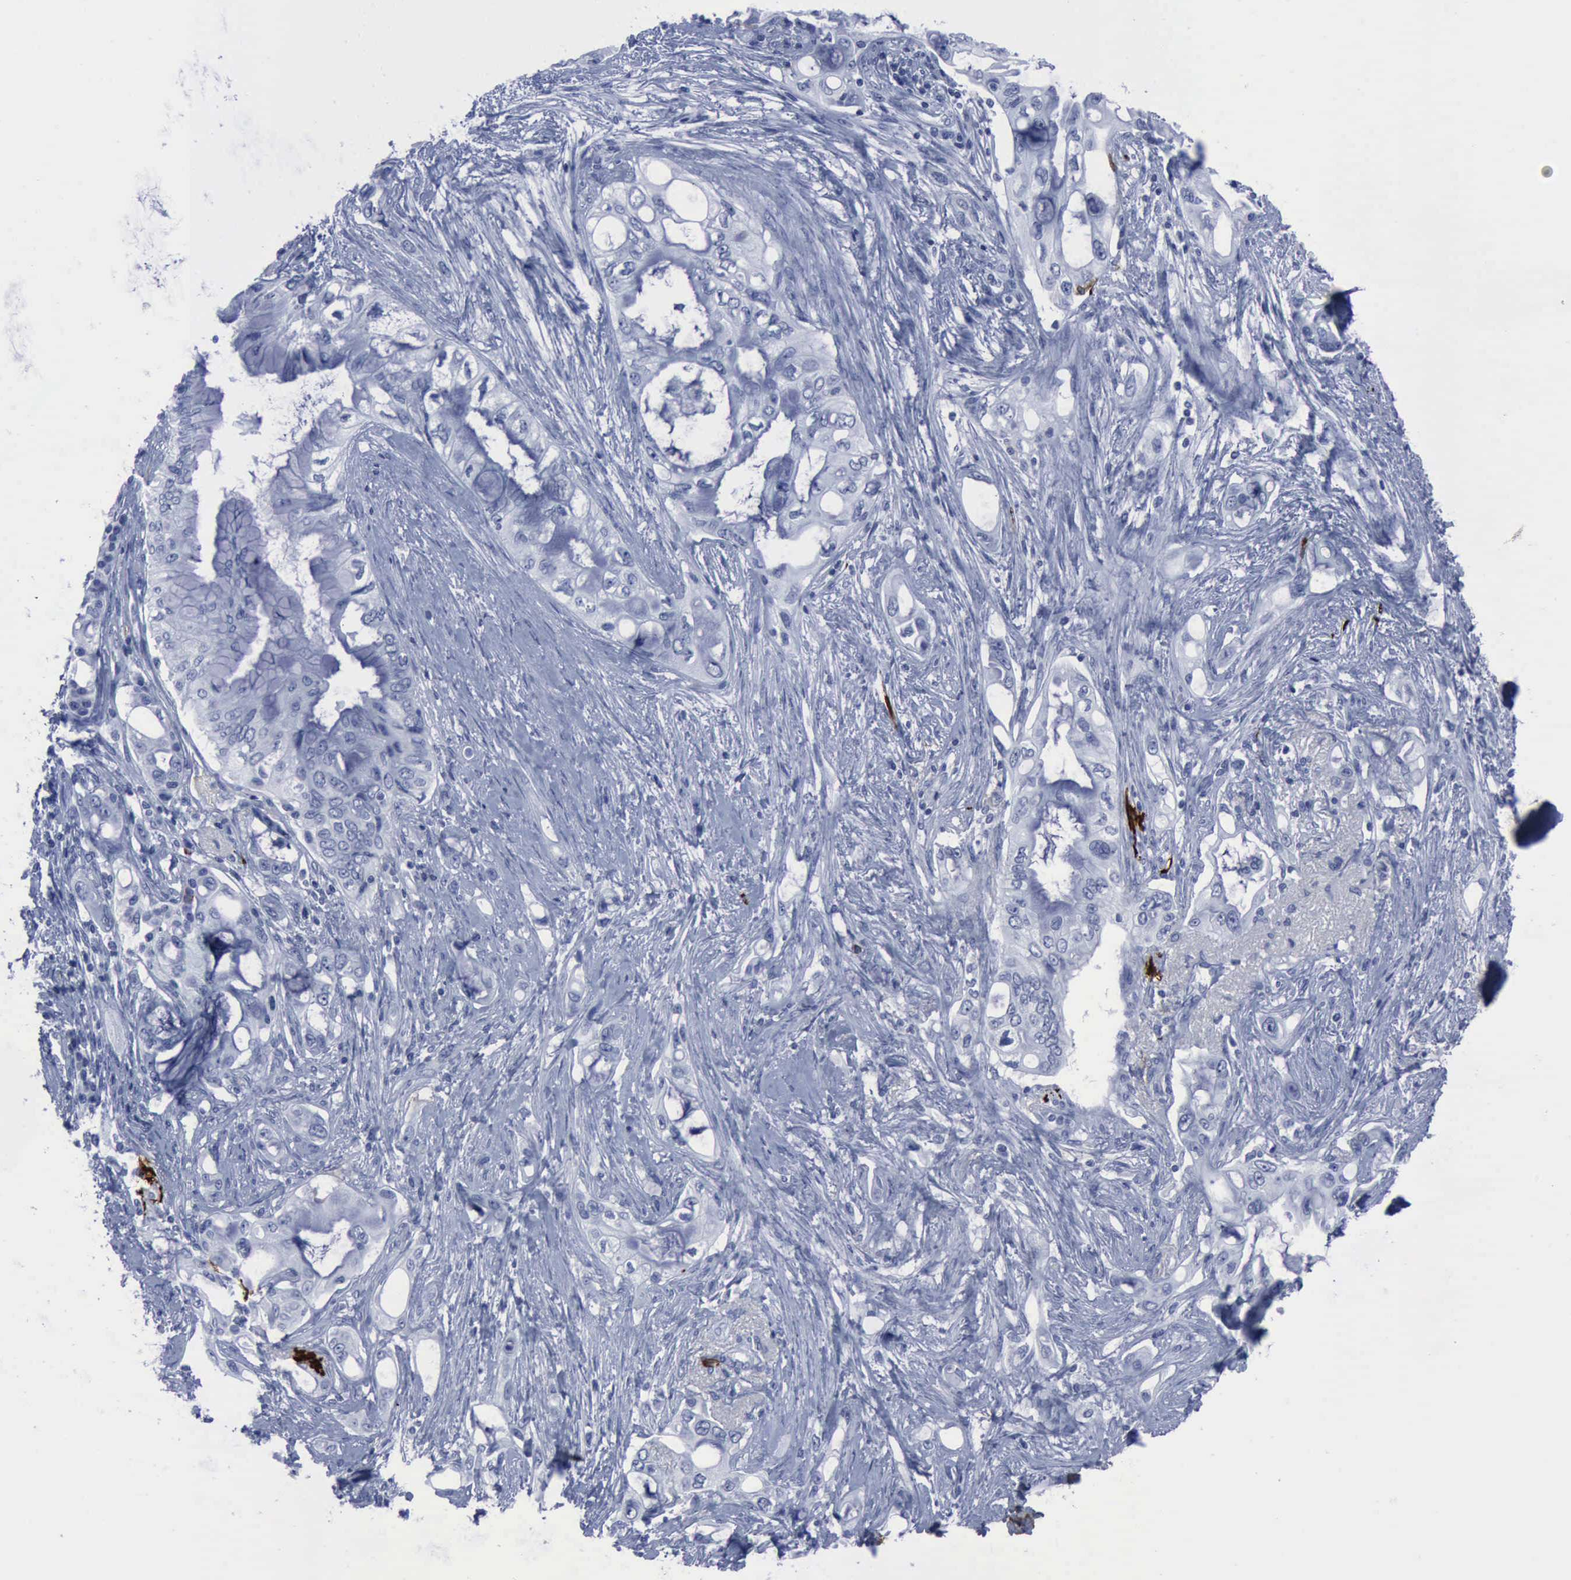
{"staining": {"intensity": "negative", "quantity": "none", "location": "none"}, "tissue": "pancreatic cancer", "cell_type": "Tumor cells", "image_type": "cancer", "snomed": [{"axis": "morphology", "description": "Adenocarcinoma, NOS"}, {"axis": "topography", "description": "Pancreas"}], "caption": "Immunohistochemistry of human pancreatic cancer (adenocarcinoma) reveals no expression in tumor cells. (DAB (3,3'-diaminobenzidine) immunohistochemistry, high magnification).", "gene": "NGFR", "patient": {"sex": "female", "age": 70}}